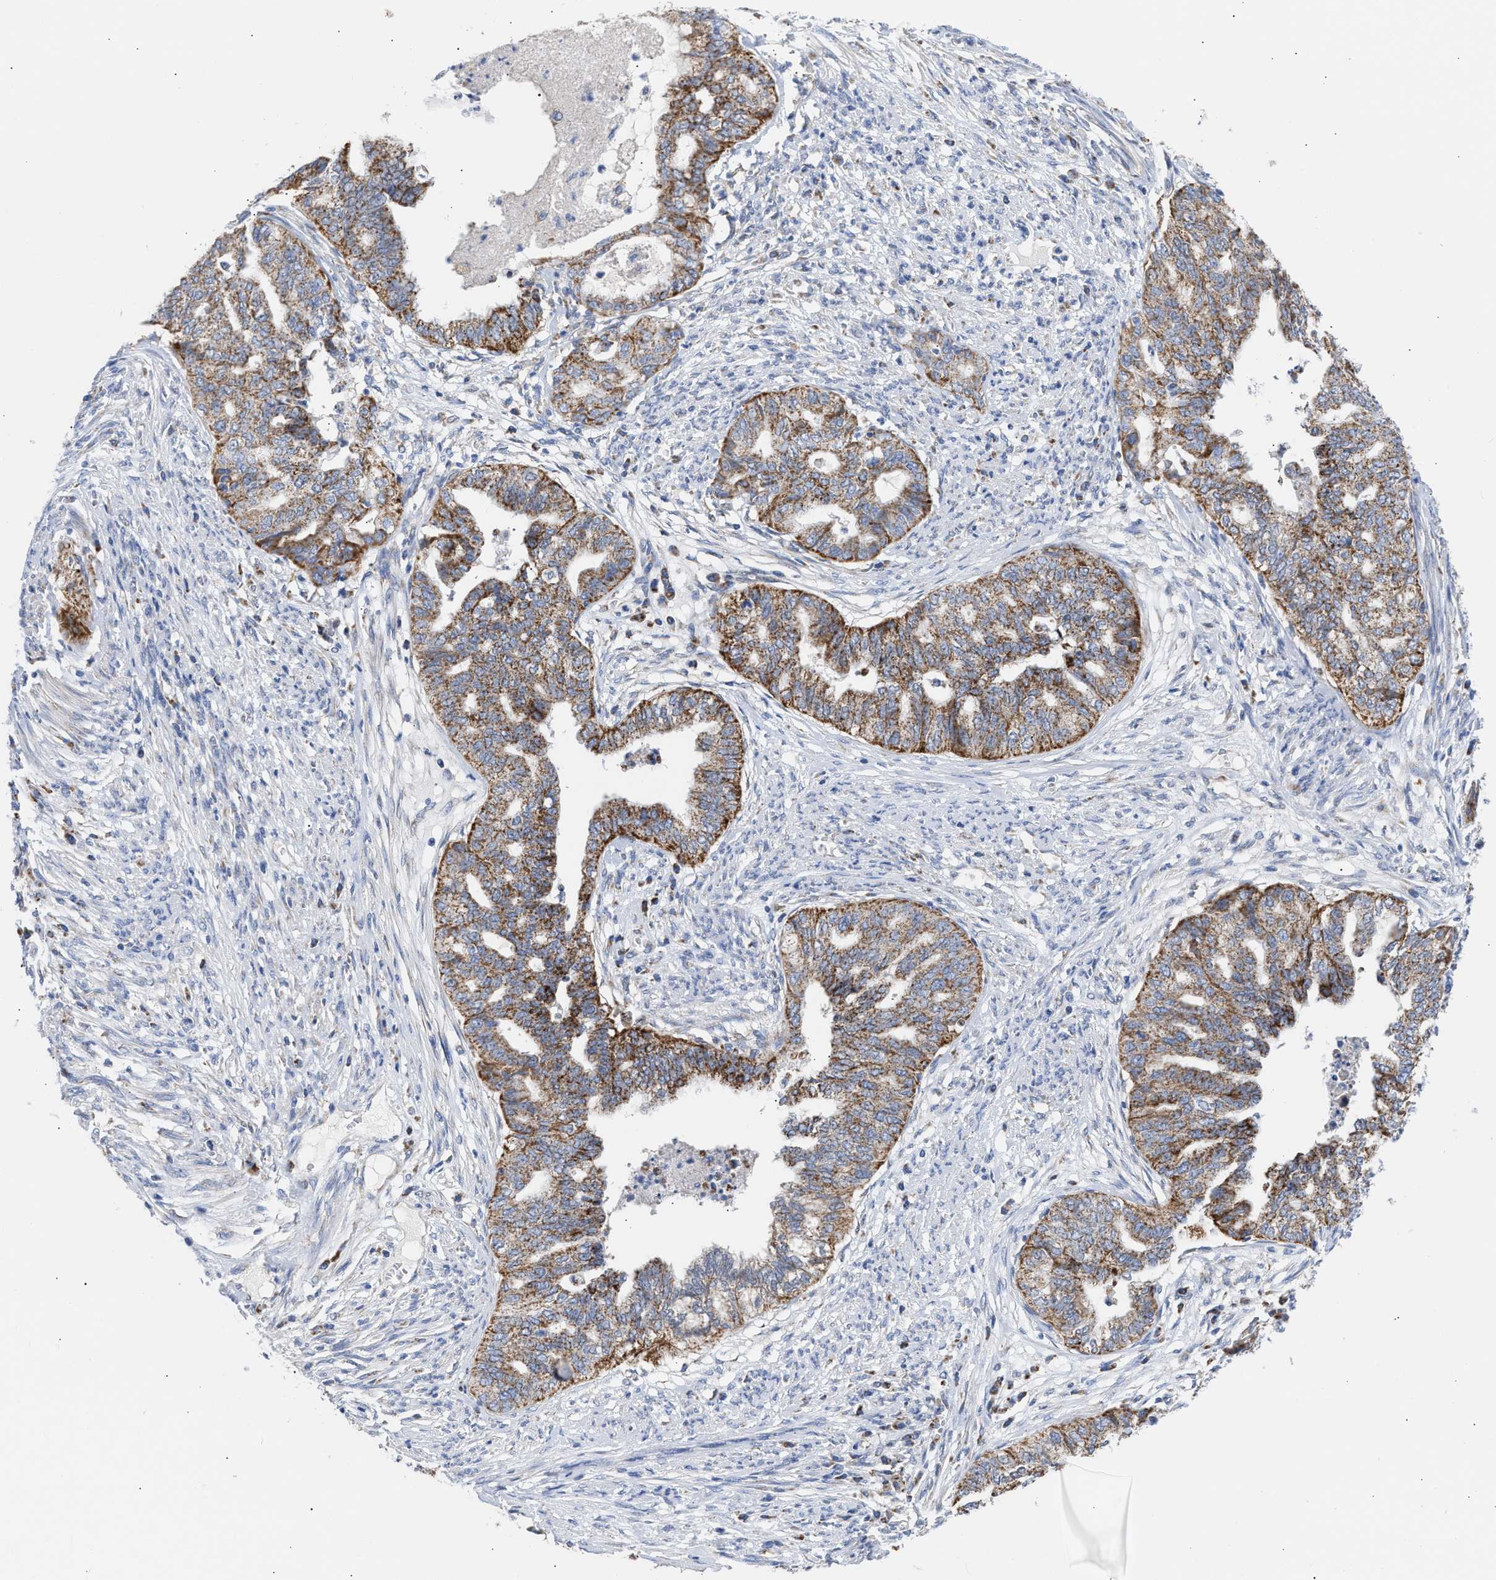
{"staining": {"intensity": "moderate", "quantity": ">75%", "location": "cytoplasmic/membranous"}, "tissue": "endometrial cancer", "cell_type": "Tumor cells", "image_type": "cancer", "snomed": [{"axis": "morphology", "description": "Adenocarcinoma, NOS"}, {"axis": "topography", "description": "Endometrium"}], "caption": "Immunohistochemistry histopathology image of endometrial cancer (adenocarcinoma) stained for a protein (brown), which reveals medium levels of moderate cytoplasmic/membranous expression in approximately >75% of tumor cells.", "gene": "ACOT13", "patient": {"sex": "female", "age": 79}}